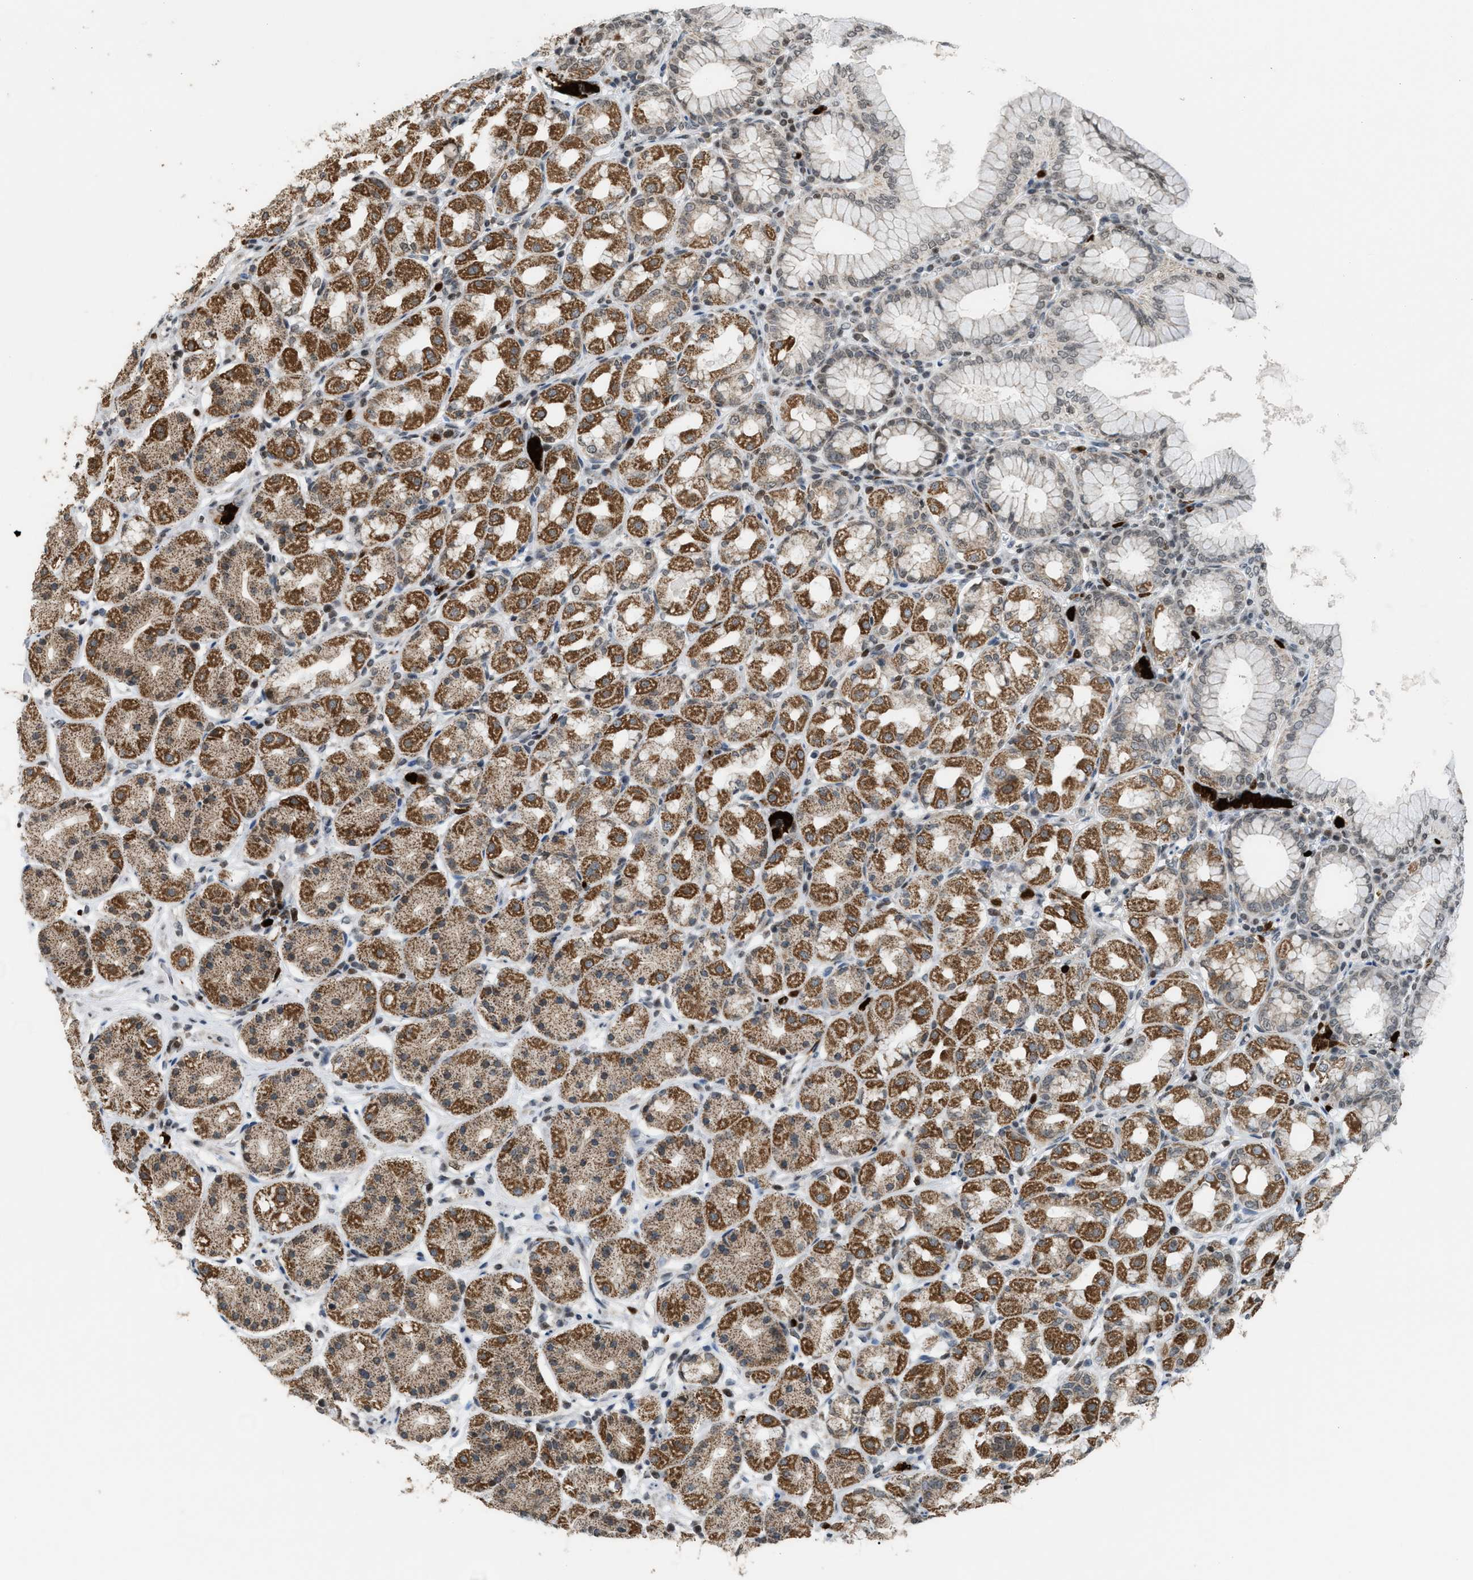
{"staining": {"intensity": "moderate", "quantity": "25%-75%", "location": "cytoplasmic/membranous,nuclear"}, "tissue": "stomach", "cell_type": "Glandular cells", "image_type": "normal", "snomed": [{"axis": "morphology", "description": "Normal tissue, NOS"}, {"axis": "topography", "description": "Stomach"}, {"axis": "topography", "description": "Stomach, lower"}], "caption": "Stomach stained with a brown dye shows moderate cytoplasmic/membranous,nuclear positive positivity in about 25%-75% of glandular cells.", "gene": "PRUNE2", "patient": {"sex": "female", "age": 56}}